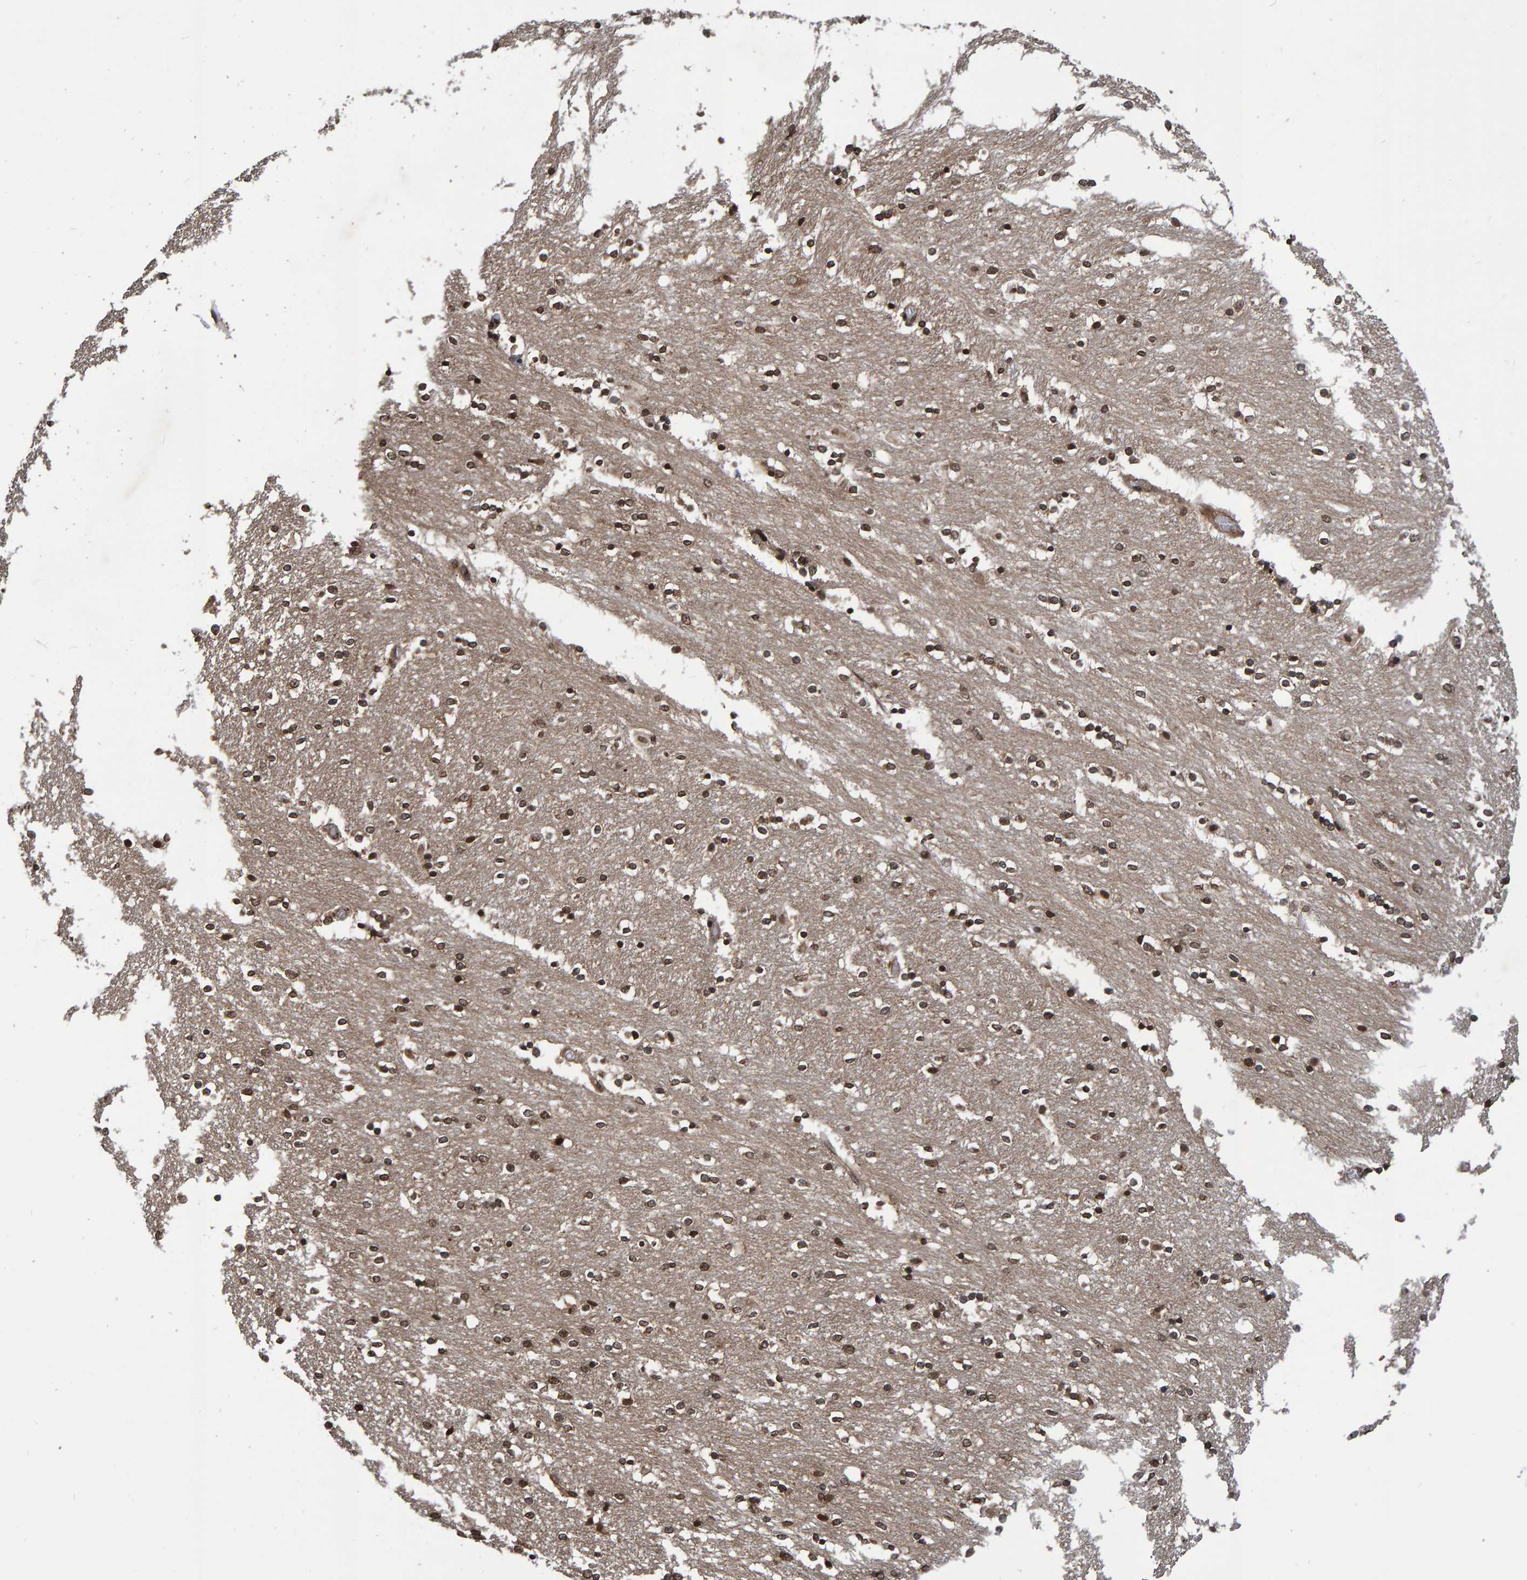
{"staining": {"intensity": "moderate", "quantity": ">75%", "location": "nuclear"}, "tissue": "caudate", "cell_type": "Glial cells", "image_type": "normal", "snomed": [{"axis": "morphology", "description": "Normal tissue, NOS"}, {"axis": "topography", "description": "Lateral ventricle wall"}], "caption": "Immunohistochemical staining of benign caudate shows moderate nuclear protein positivity in approximately >75% of glial cells.", "gene": "GAB2", "patient": {"sex": "female", "age": 54}}